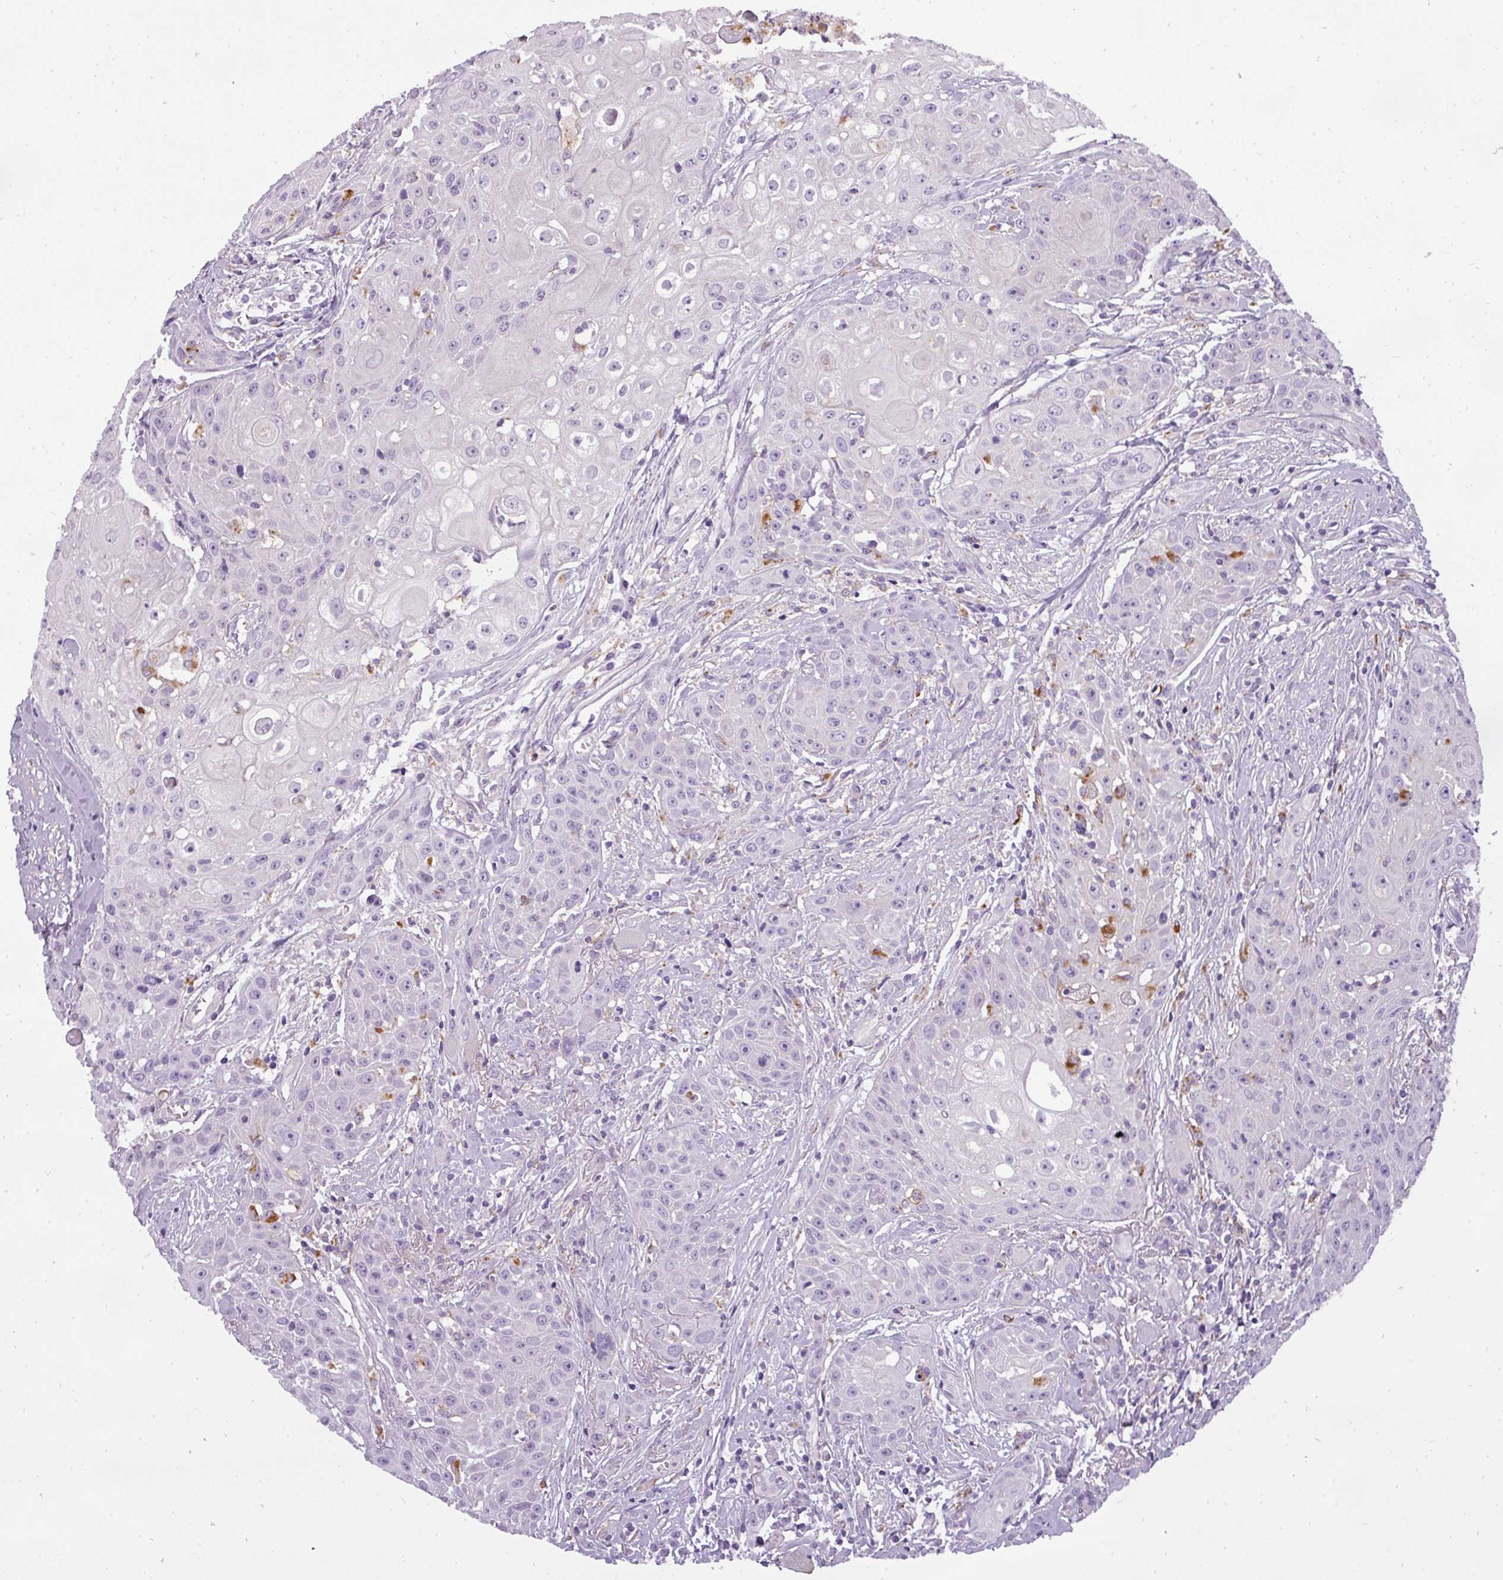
{"staining": {"intensity": "negative", "quantity": "none", "location": "none"}, "tissue": "head and neck cancer", "cell_type": "Tumor cells", "image_type": "cancer", "snomed": [{"axis": "morphology", "description": "Squamous cell carcinoma, NOS"}, {"axis": "topography", "description": "Oral tissue"}, {"axis": "topography", "description": "Head-Neck"}], "caption": "A histopathology image of head and neck squamous cell carcinoma stained for a protein reveals no brown staining in tumor cells.", "gene": "ATP6V1D", "patient": {"sex": "female", "age": 82}}